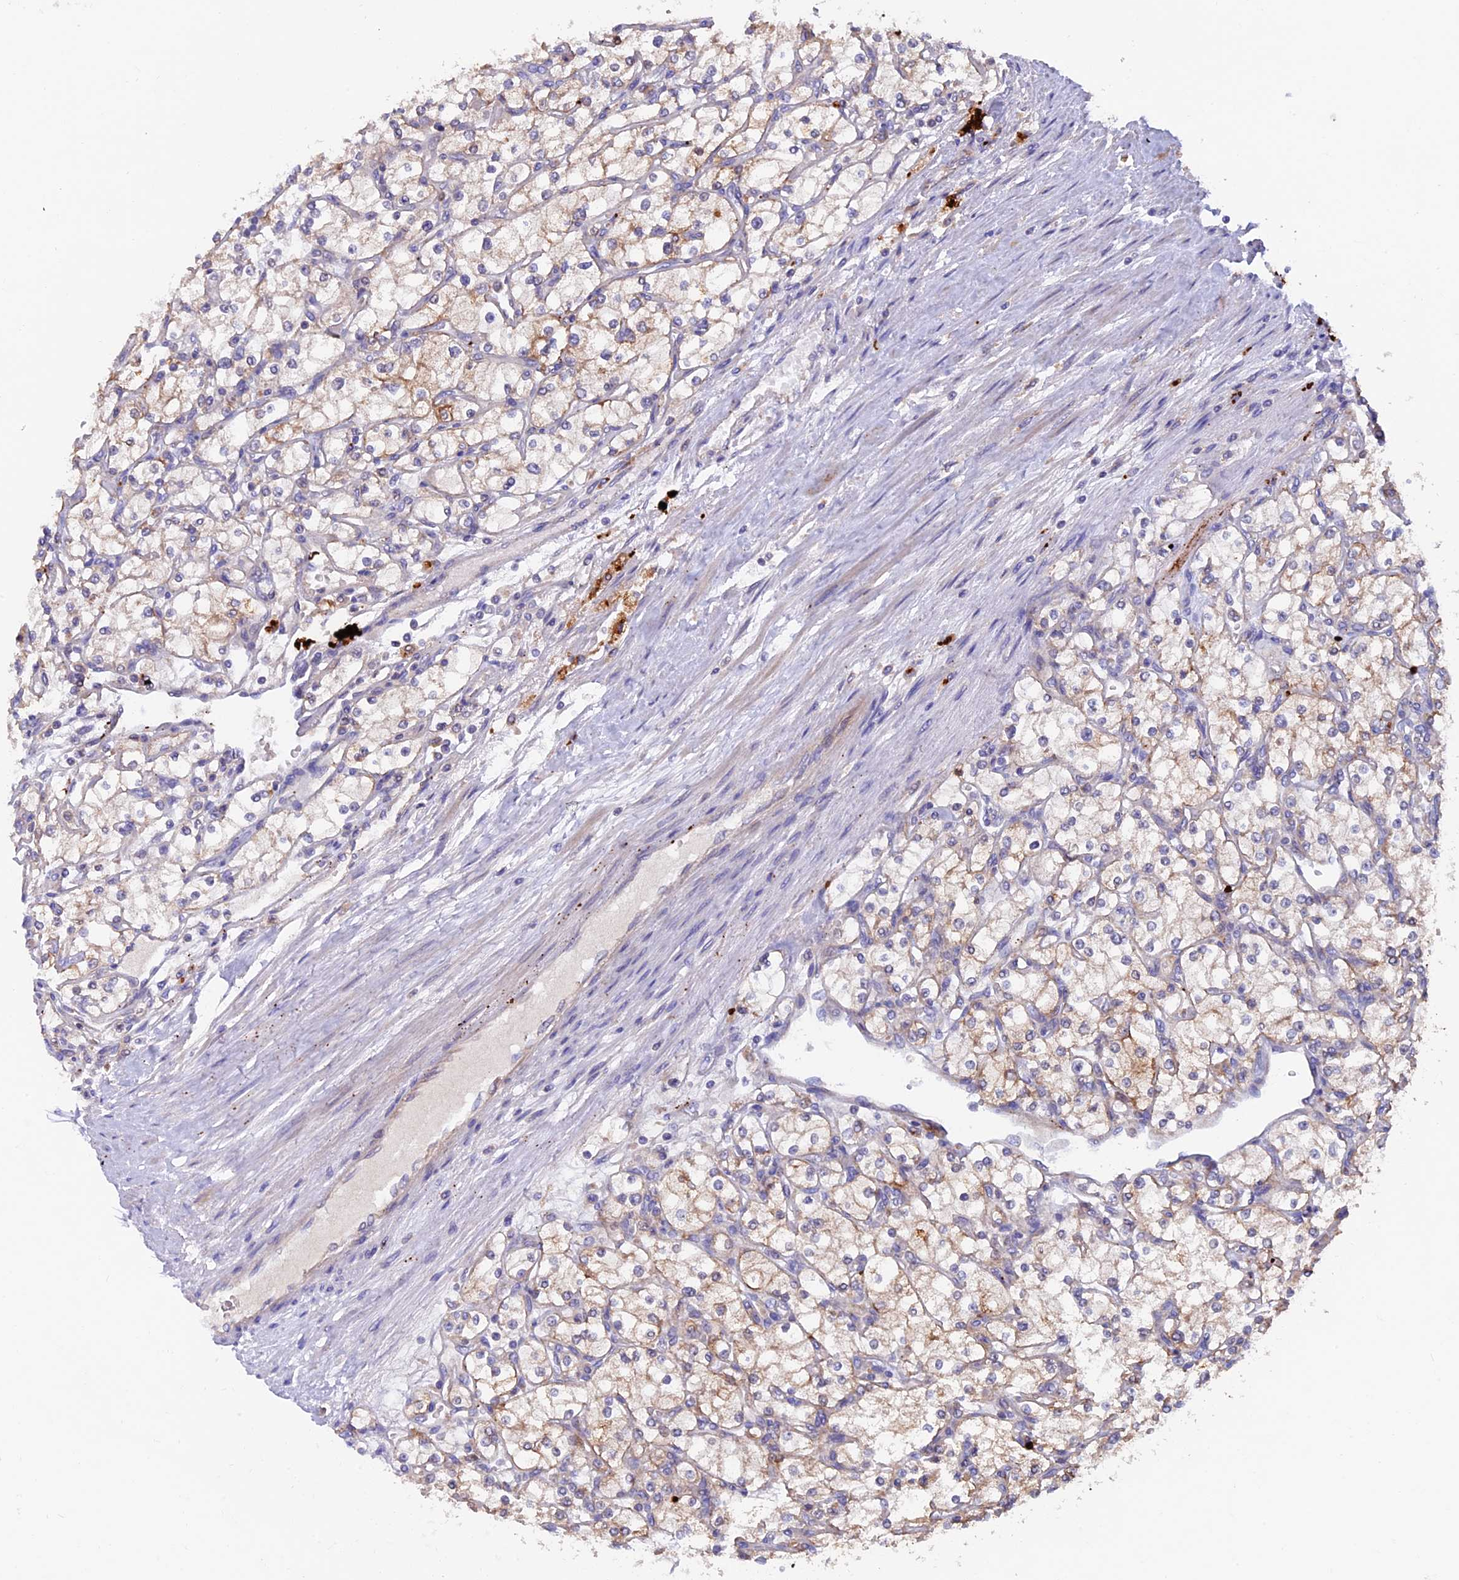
{"staining": {"intensity": "weak", "quantity": "25%-75%", "location": "cytoplasmic/membranous"}, "tissue": "renal cancer", "cell_type": "Tumor cells", "image_type": "cancer", "snomed": [{"axis": "morphology", "description": "Adenocarcinoma, NOS"}, {"axis": "topography", "description": "Kidney"}], "caption": "Immunohistochemical staining of renal cancer shows low levels of weak cytoplasmic/membranous protein staining in about 25%-75% of tumor cells.", "gene": "PTPN9", "patient": {"sex": "male", "age": 80}}